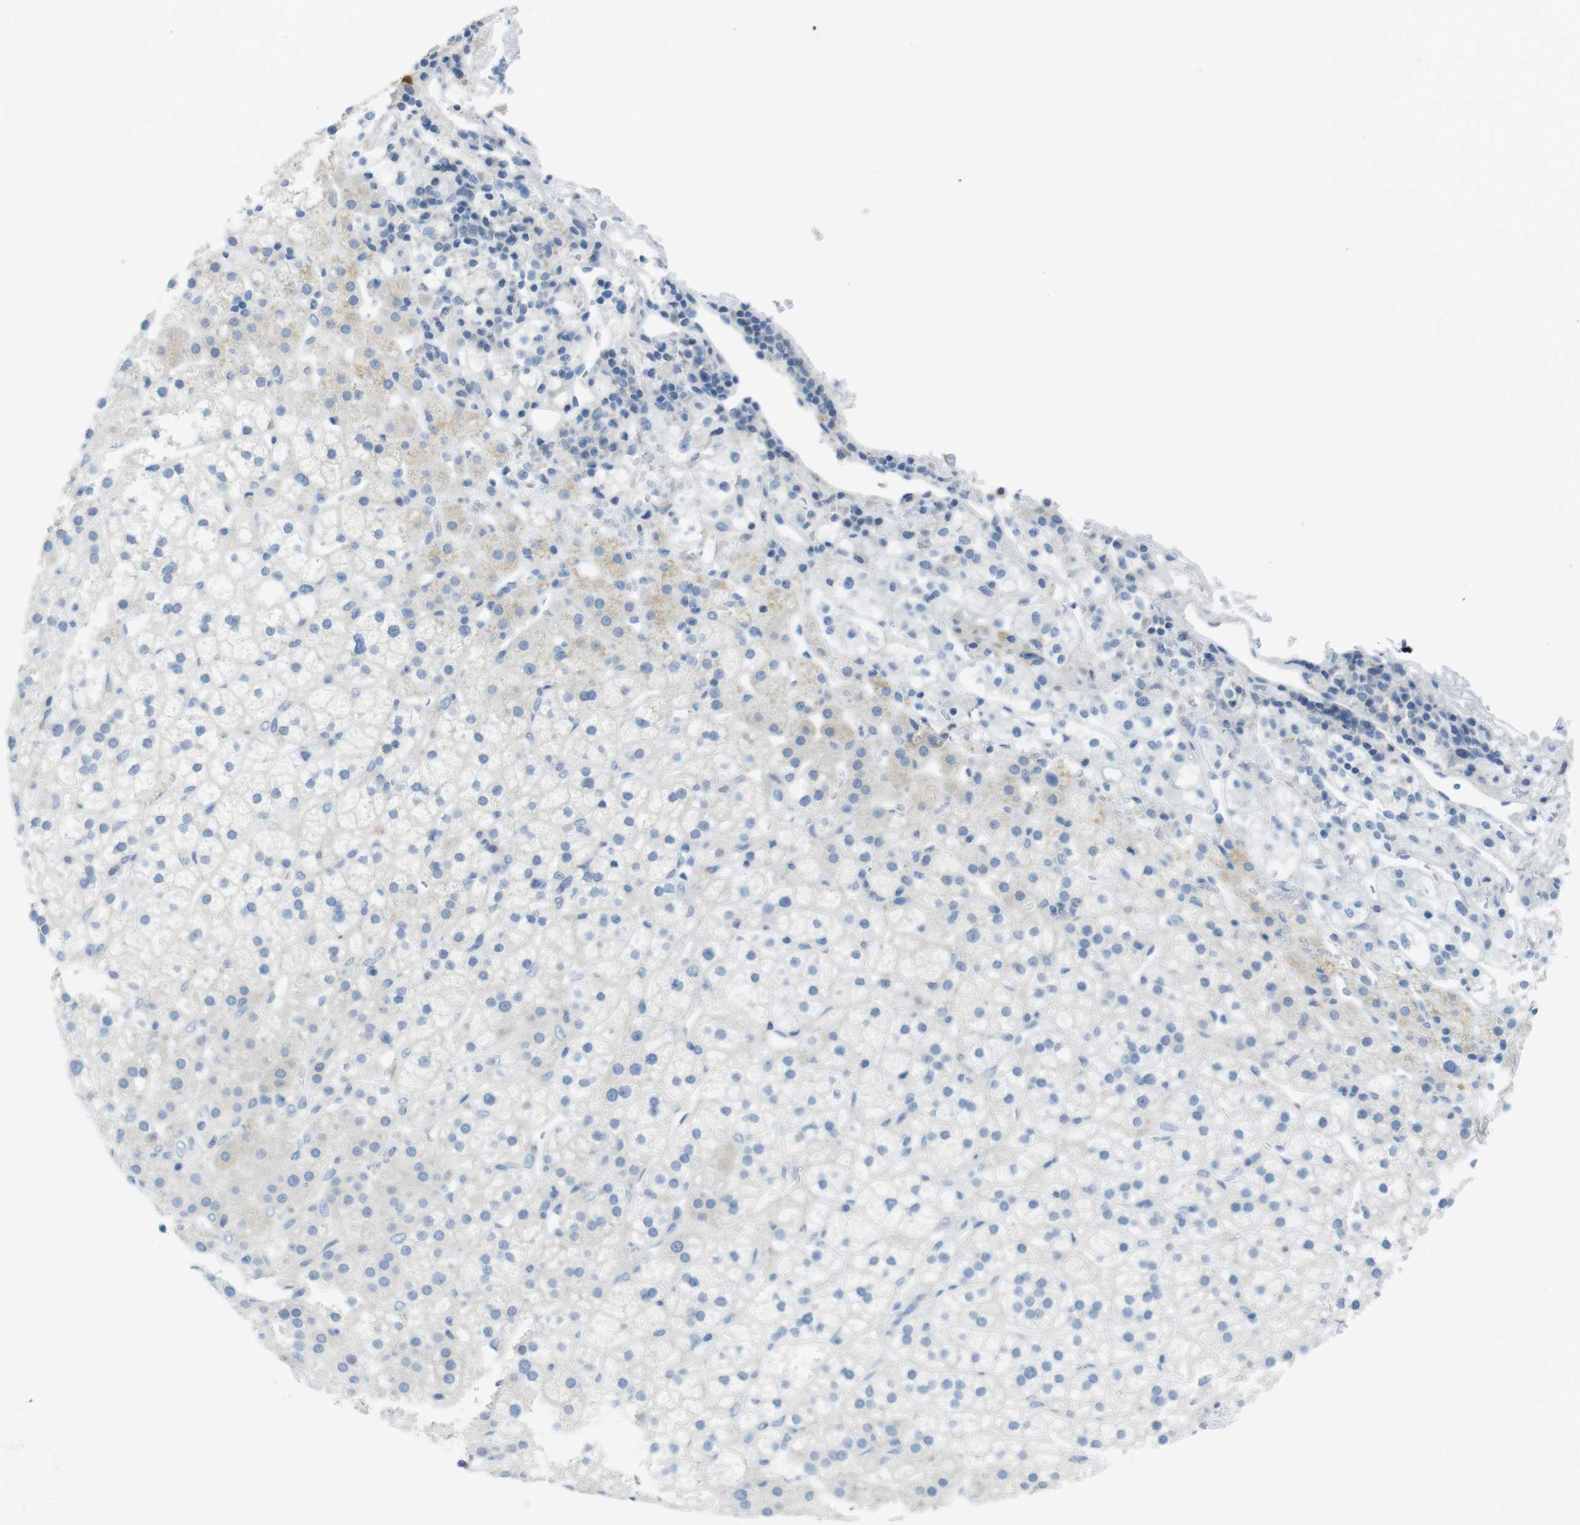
{"staining": {"intensity": "weak", "quantity": "<25%", "location": "cytoplasmic/membranous"}, "tissue": "adrenal gland", "cell_type": "Glandular cells", "image_type": "normal", "snomed": [{"axis": "morphology", "description": "Normal tissue, NOS"}, {"axis": "topography", "description": "Adrenal gland"}], "caption": "Image shows no protein positivity in glandular cells of normal adrenal gland. Nuclei are stained in blue.", "gene": "ASIC5", "patient": {"sex": "male", "age": 56}}